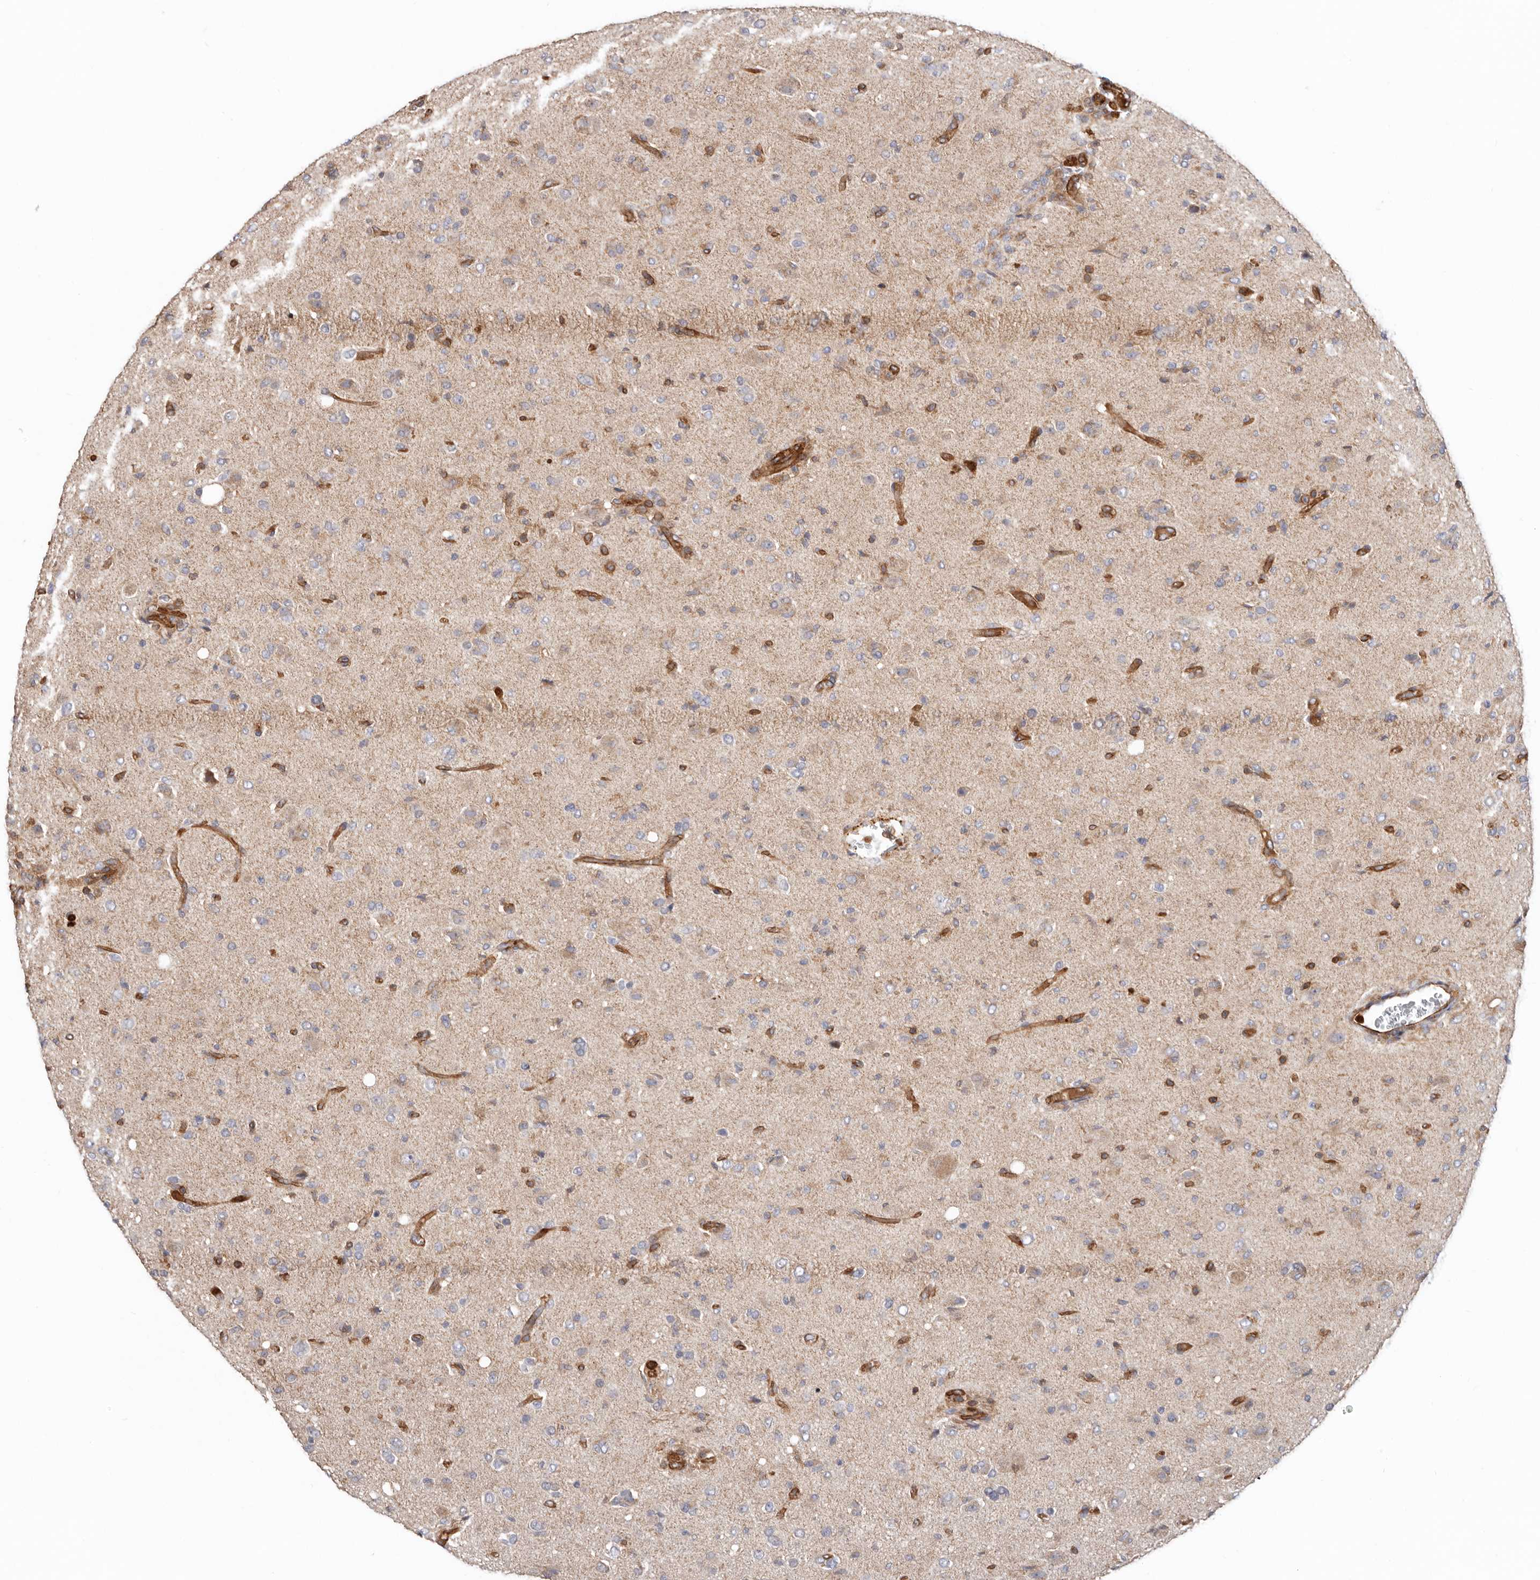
{"staining": {"intensity": "weak", "quantity": "25%-75%", "location": "cytoplasmic/membranous"}, "tissue": "glioma", "cell_type": "Tumor cells", "image_type": "cancer", "snomed": [{"axis": "morphology", "description": "Glioma, malignant, High grade"}, {"axis": "topography", "description": "Brain"}], "caption": "Immunohistochemical staining of high-grade glioma (malignant) demonstrates low levels of weak cytoplasmic/membranous positivity in approximately 25%-75% of tumor cells.", "gene": "TMC7", "patient": {"sex": "female", "age": 57}}